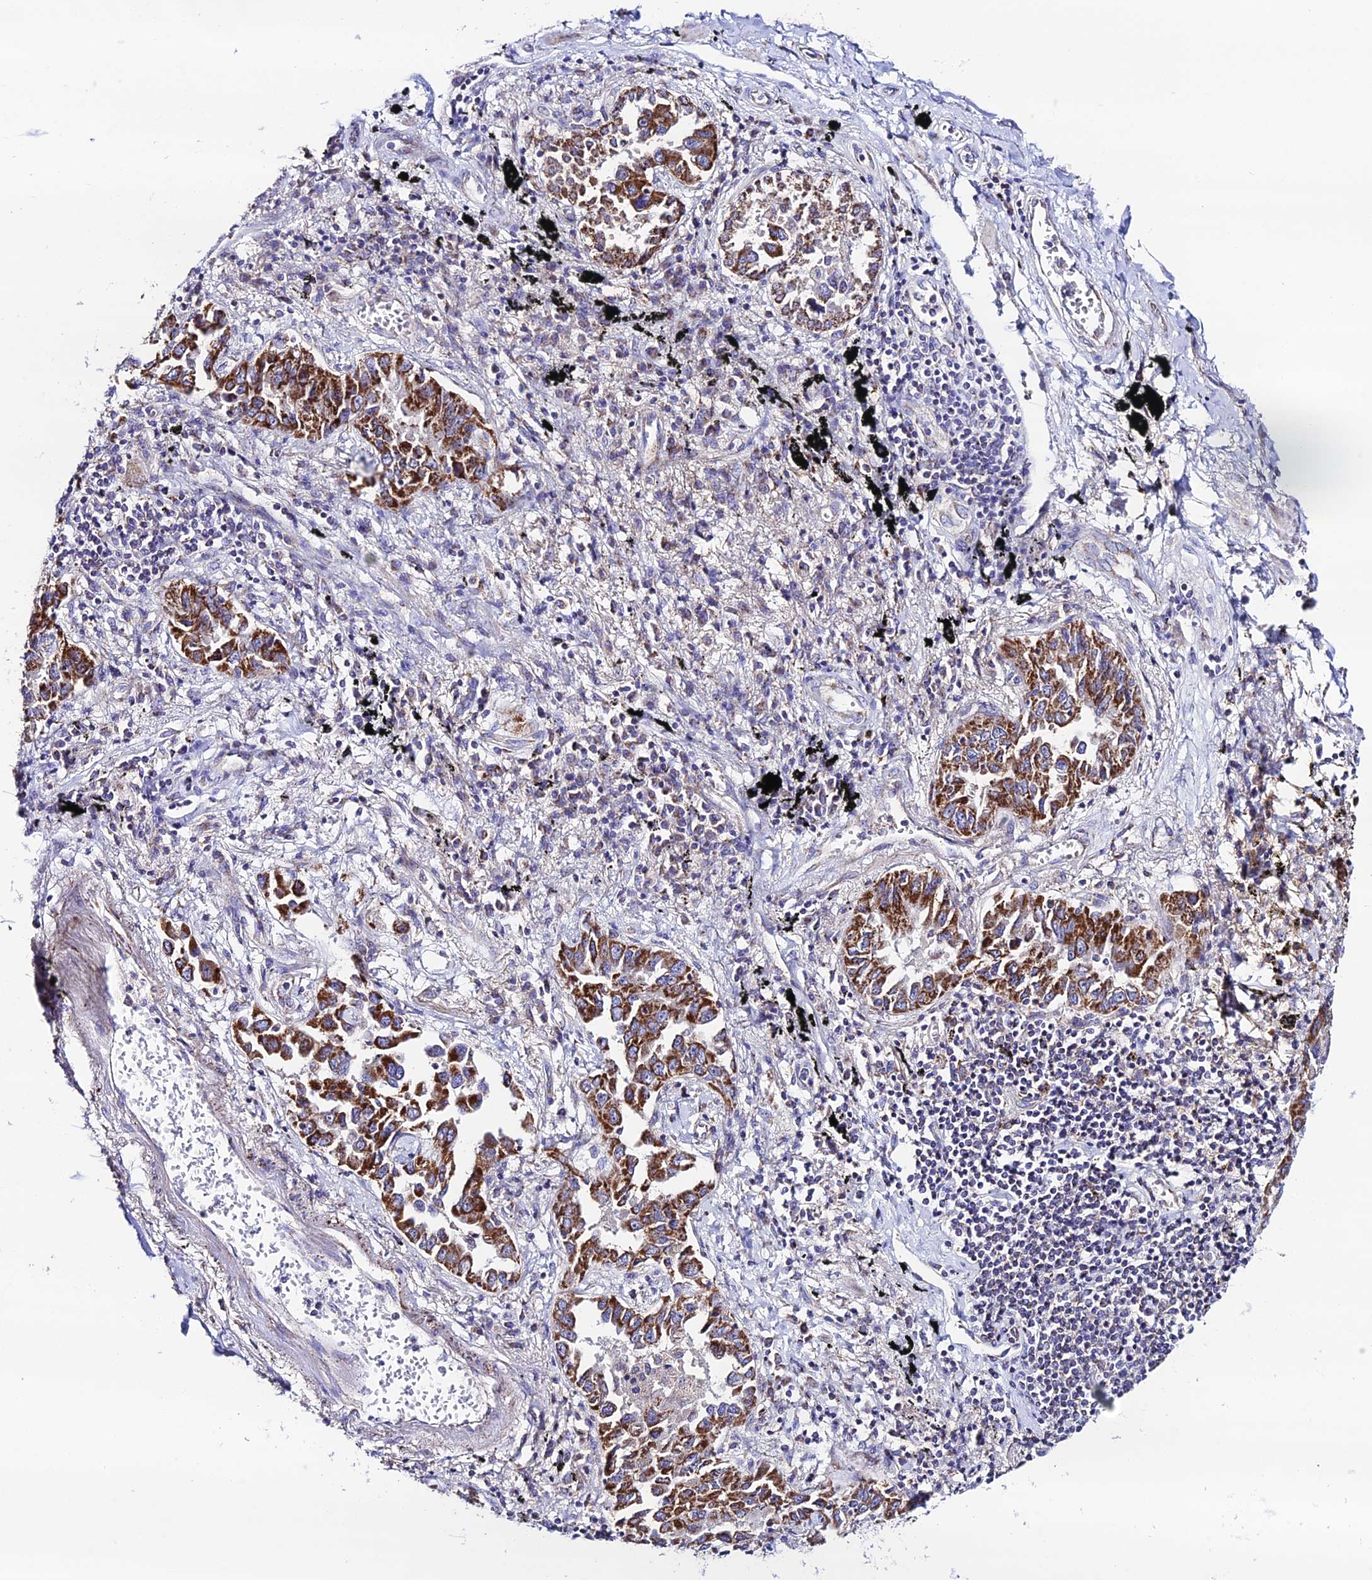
{"staining": {"intensity": "strong", "quantity": ">75%", "location": "cytoplasmic/membranous"}, "tissue": "lung cancer", "cell_type": "Tumor cells", "image_type": "cancer", "snomed": [{"axis": "morphology", "description": "Adenocarcinoma, NOS"}, {"axis": "topography", "description": "Lung"}], "caption": "Strong cytoplasmic/membranous protein expression is present in approximately >75% of tumor cells in lung adenocarcinoma. (Brightfield microscopy of DAB IHC at high magnification).", "gene": "HSDL2", "patient": {"sex": "male", "age": 67}}